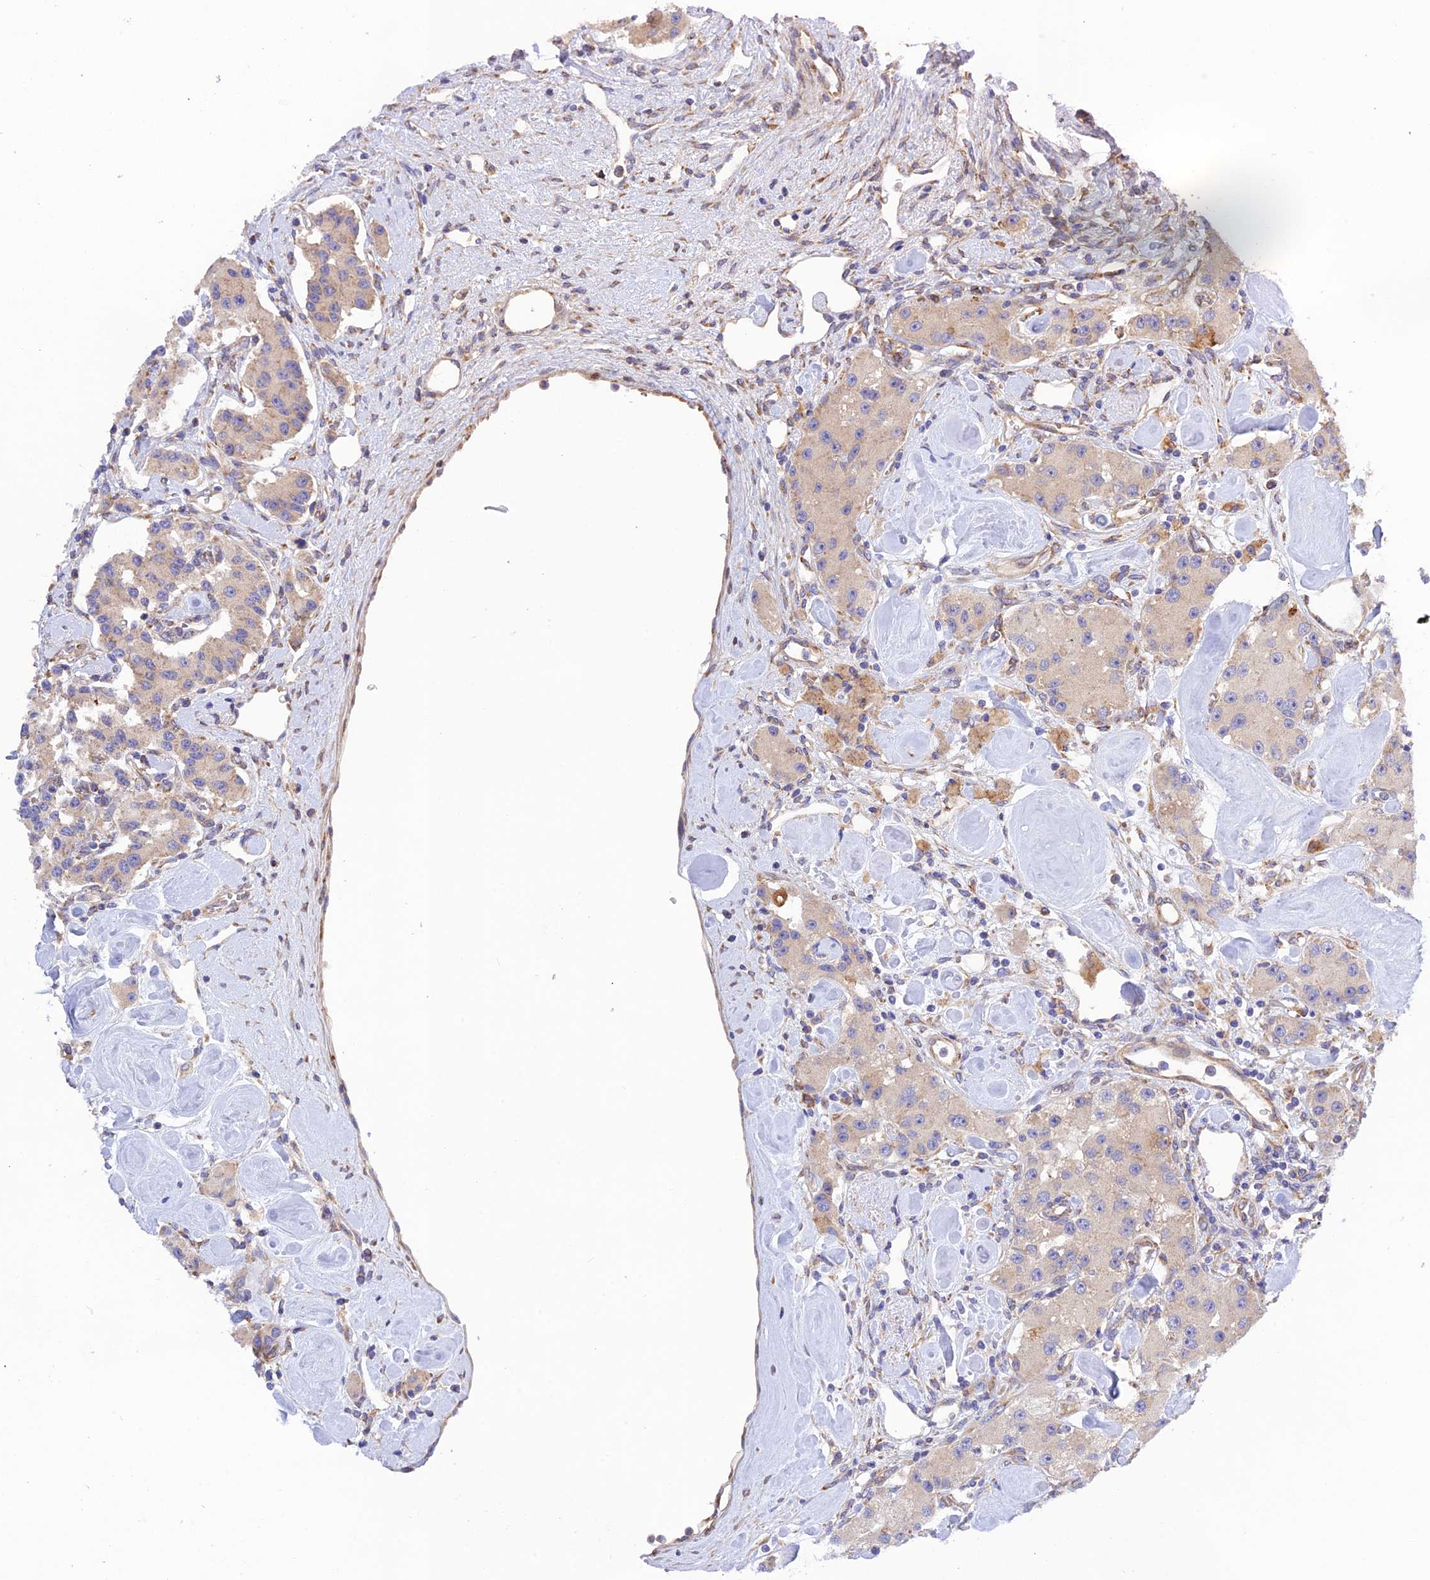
{"staining": {"intensity": "weak", "quantity": "25%-75%", "location": "cytoplasmic/membranous"}, "tissue": "carcinoid", "cell_type": "Tumor cells", "image_type": "cancer", "snomed": [{"axis": "morphology", "description": "Carcinoid, malignant, NOS"}, {"axis": "topography", "description": "Pancreas"}], "caption": "Weak cytoplasmic/membranous staining for a protein is seen in about 25%-75% of tumor cells of carcinoid using immunohistochemistry.", "gene": "RPL5", "patient": {"sex": "male", "age": 41}}